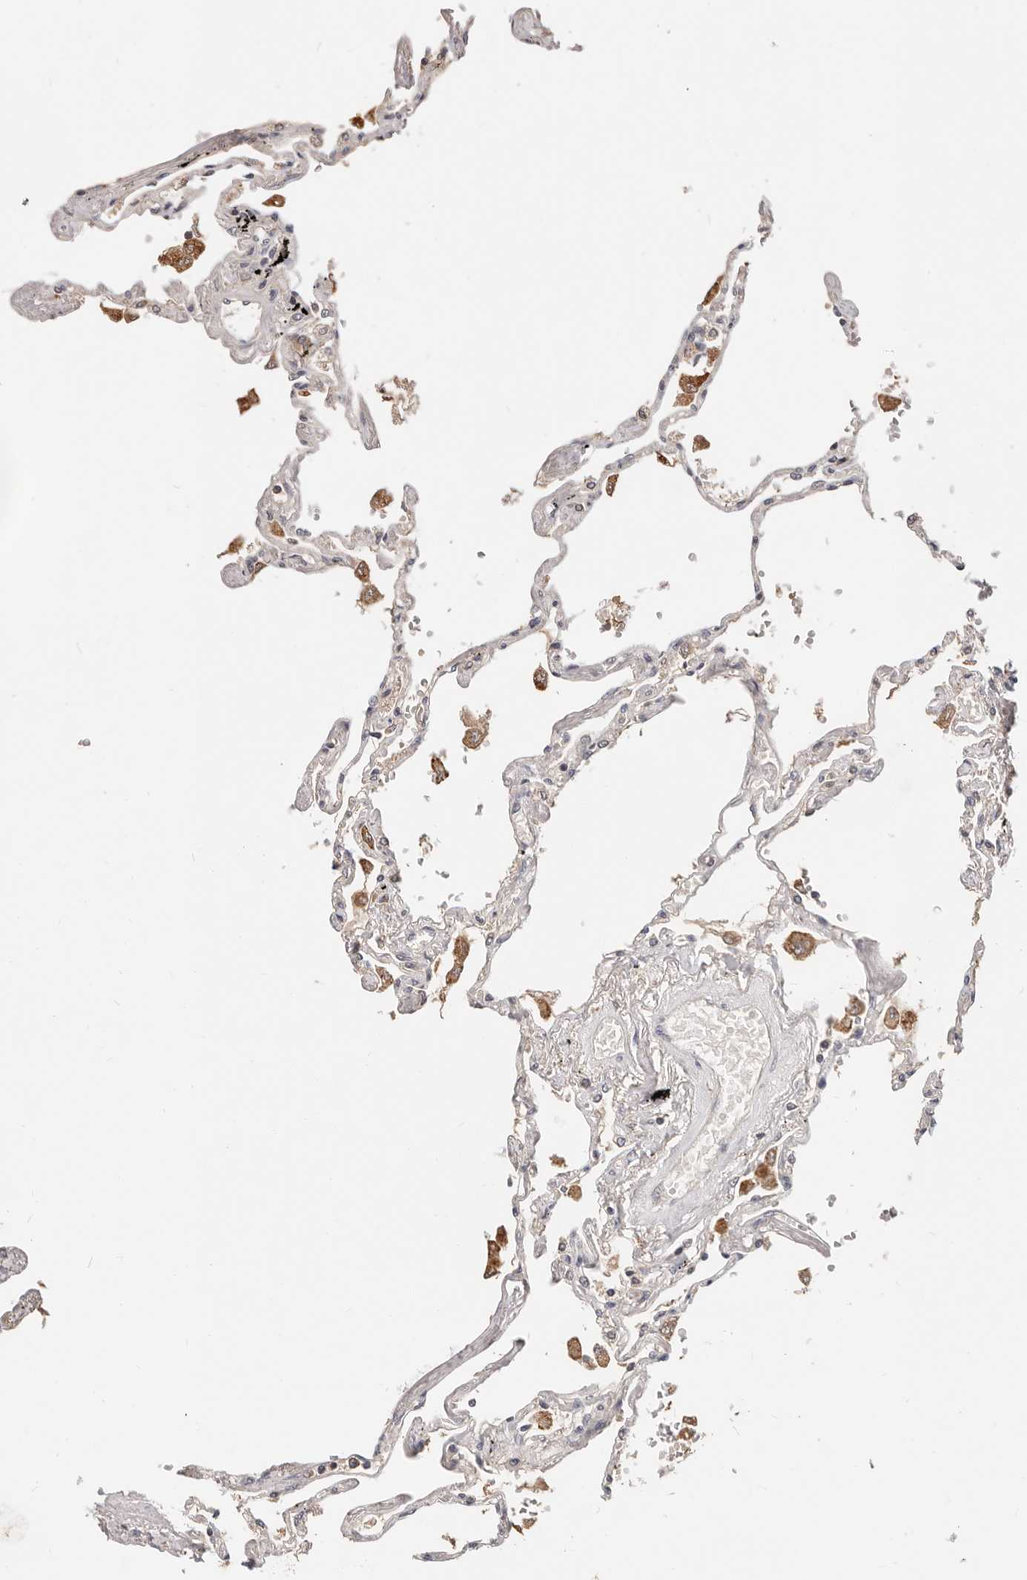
{"staining": {"intensity": "weak", "quantity": "<25%", "location": "cytoplasmic/membranous"}, "tissue": "lung", "cell_type": "Alveolar cells", "image_type": "normal", "snomed": [{"axis": "morphology", "description": "Normal tissue, NOS"}, {"axis": "topography", "description": "Lung"}], "caption": "Immunohistochemistry micrograph of benign human lung stained for a protein (brown), which exhibits no positivity in alveolar cells.", "gene": "ZRANB1", "patient": {"sex": "female", "age": 67}}